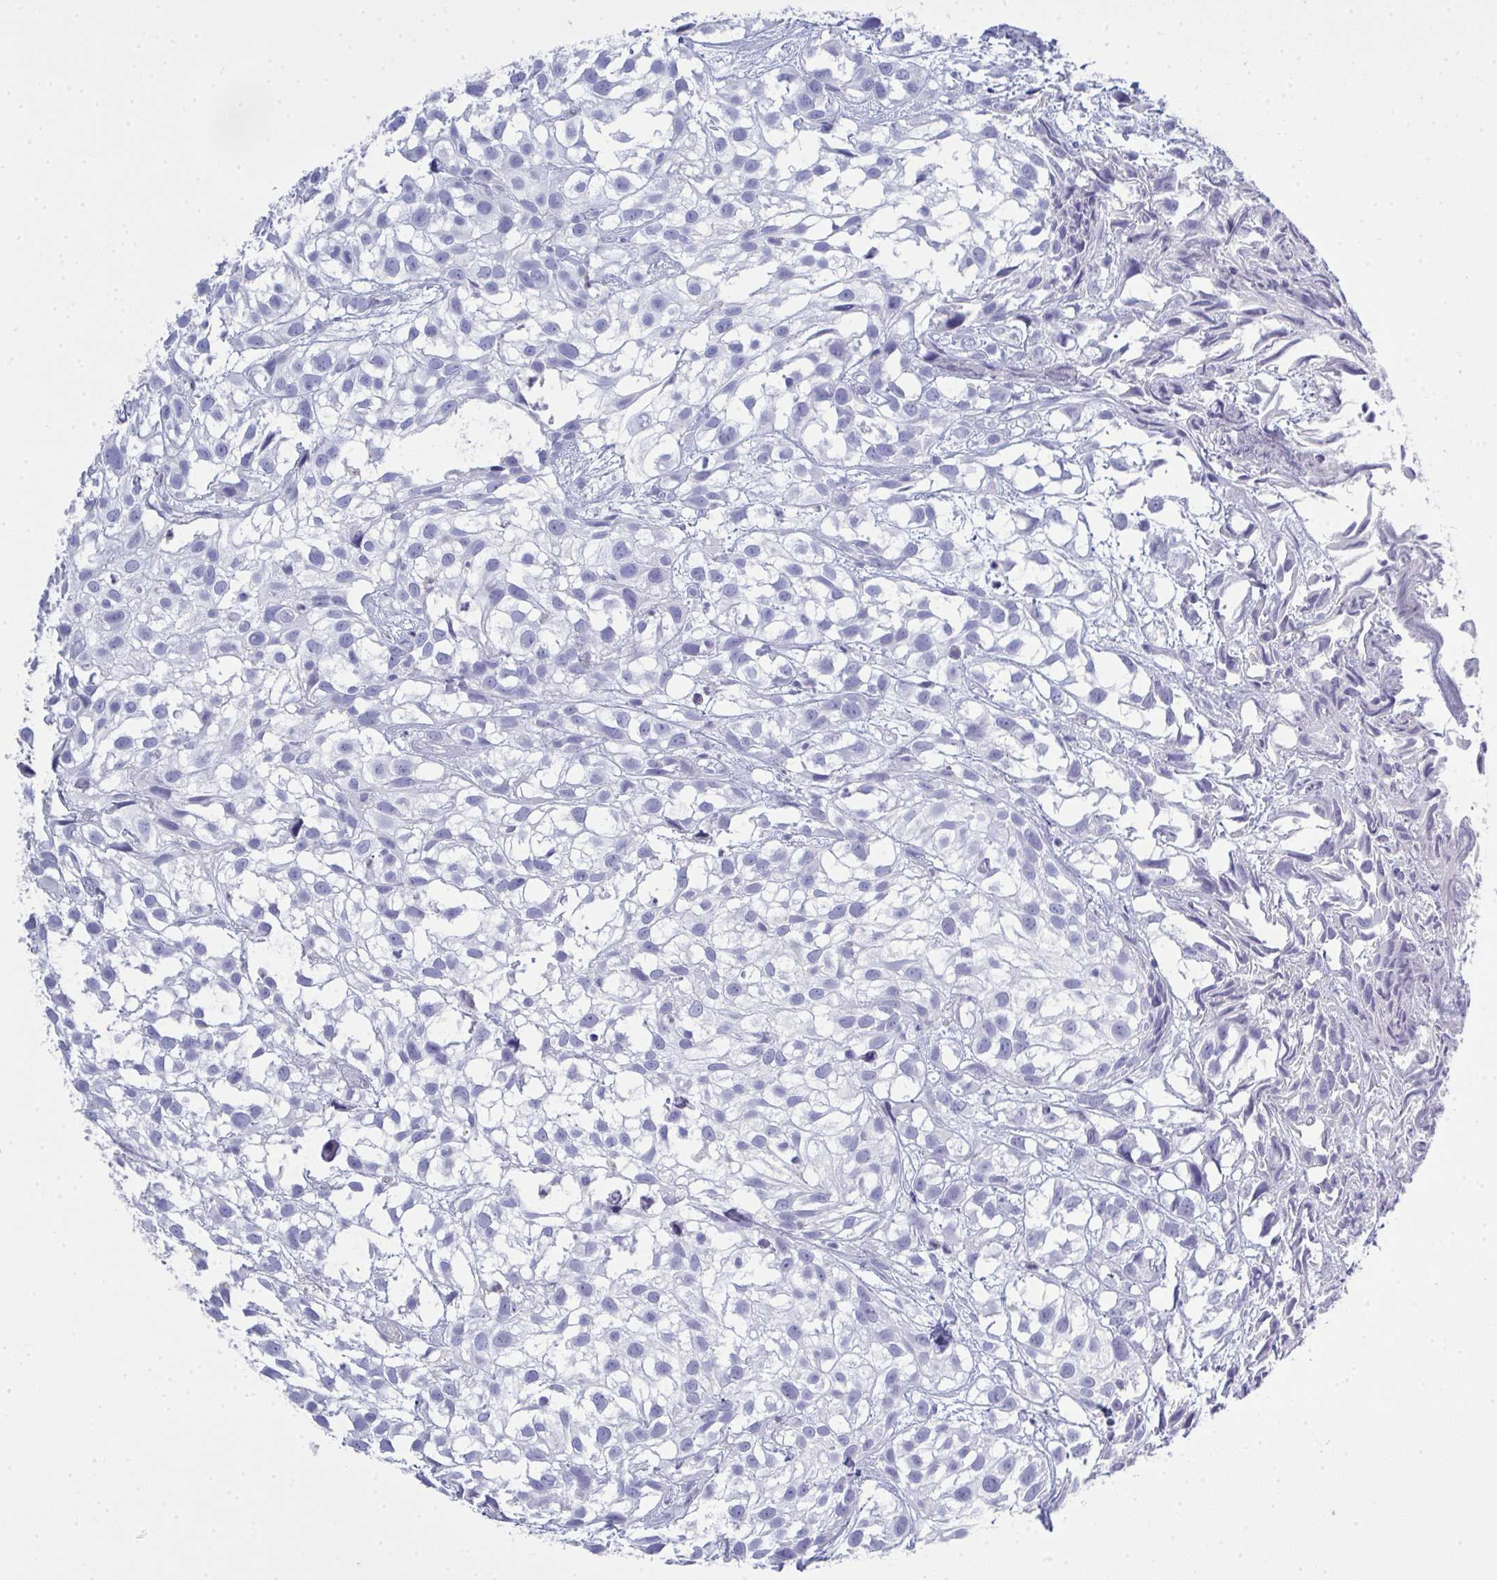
{"staining": {"intensity": "negative", "quantity": "none", "location": "none"}, "tissue": "urothelial cancer", "cell_type": "Tumor cells", "image_type": "cancer", "snomed": [{"axis": "morphology", "description": "Urothelial carcinoma, High grade"}, {"axis": "topography", "description": "Urinary bladder"}], "caption": "Immunohistochemical staining of human urothelial cancer shows no significant expression in tumor cells.", "gene": "SERPINB10", "patient": {"sex": "male", "age": 56}}